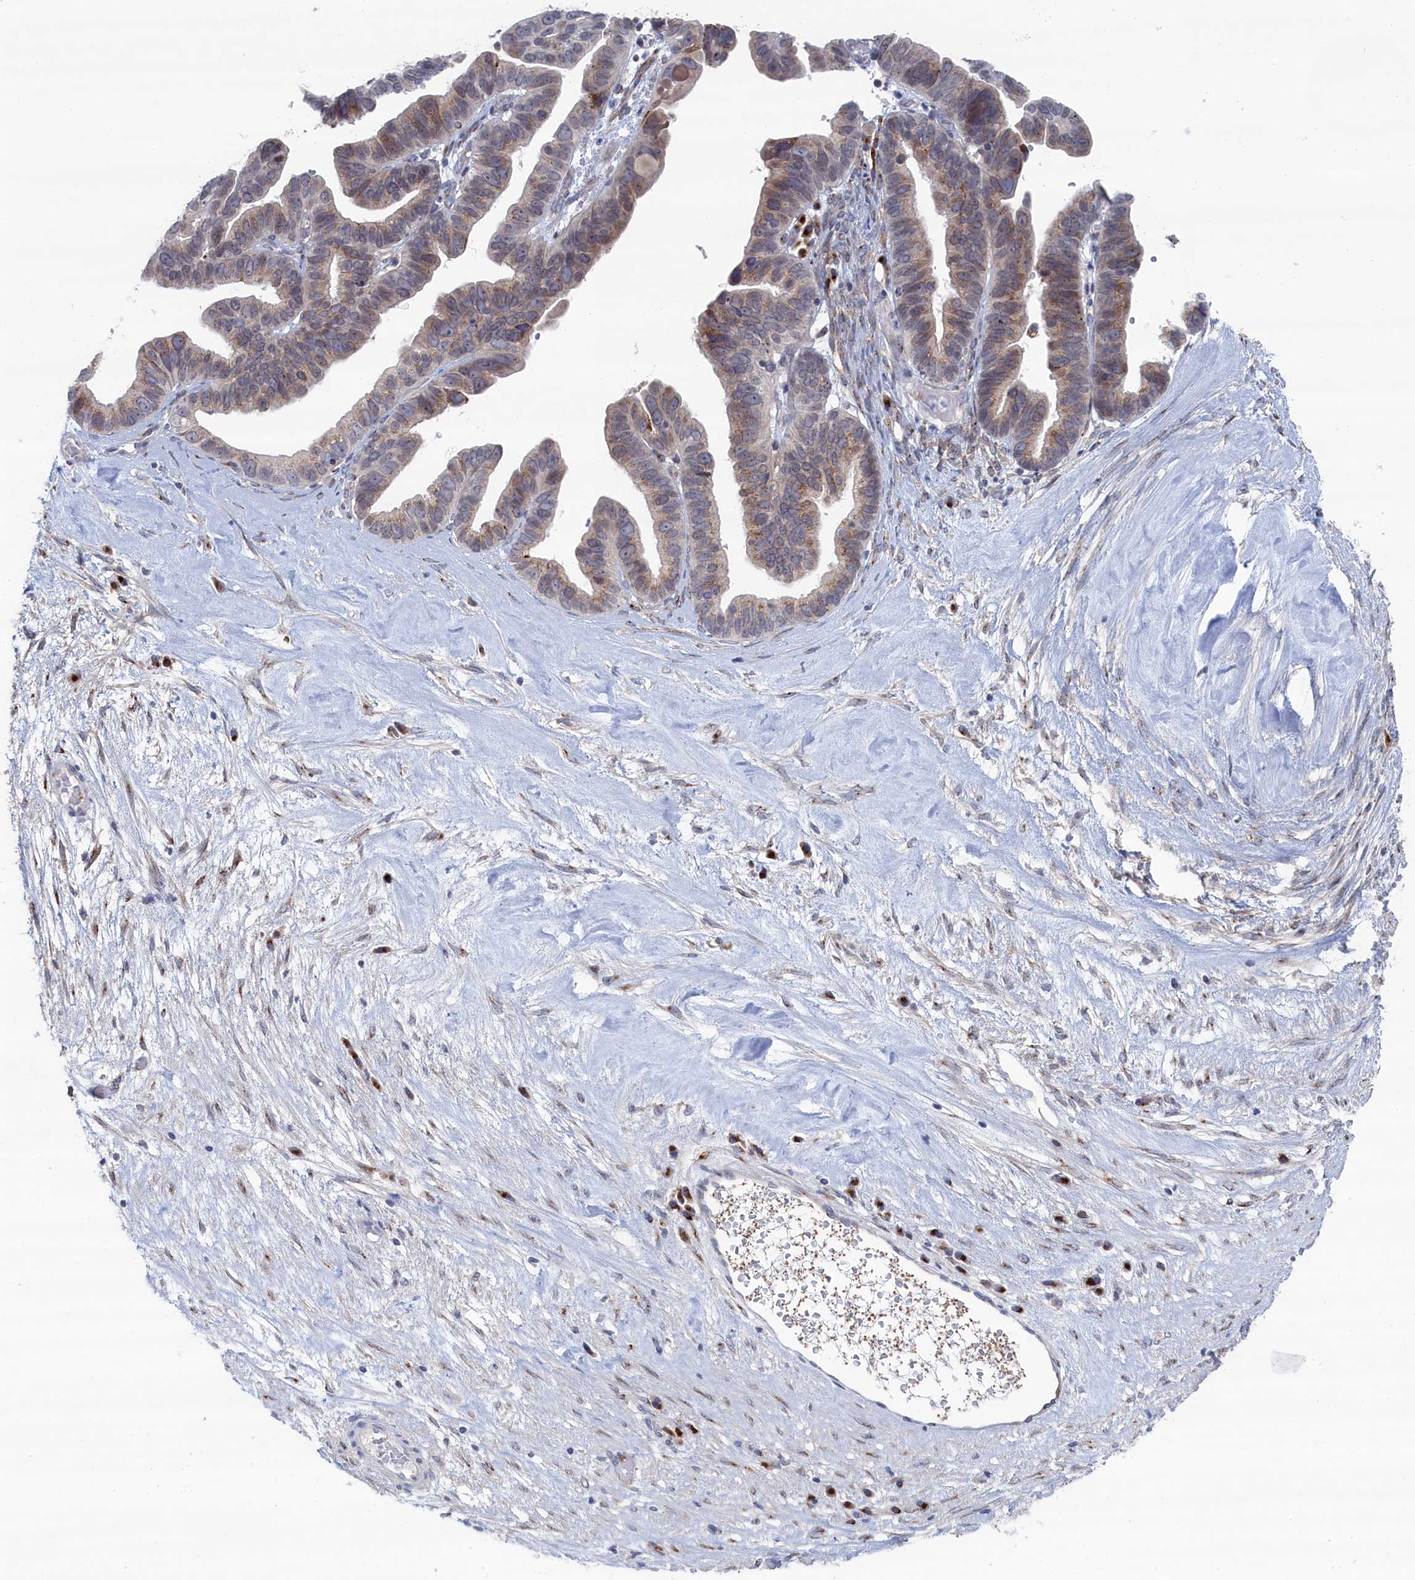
{"staining": {"intensity": "moderate", "quantity": "25%-75%", "location": "cytoplasmic/membranous"}, "tissue": "ovarian cancer", "cell_type": "Tumor cells", "image_type": "cancer", "snomed": [{"axis": "morphology", "description": "Cystadenocarcinoma, serous, NOS"}, {"axis": "topography", "description": "Ovary"}], "caption": "There is medium levels of moderate cytoplasmic/membranous staining in tumor cells of ovarian cancer (serous cystadenocarcinoma), as demonstrated by immunohistochemical staining (brown color).", "gene": "IRX1", "patient": {"sex": "female", "age": 56}}